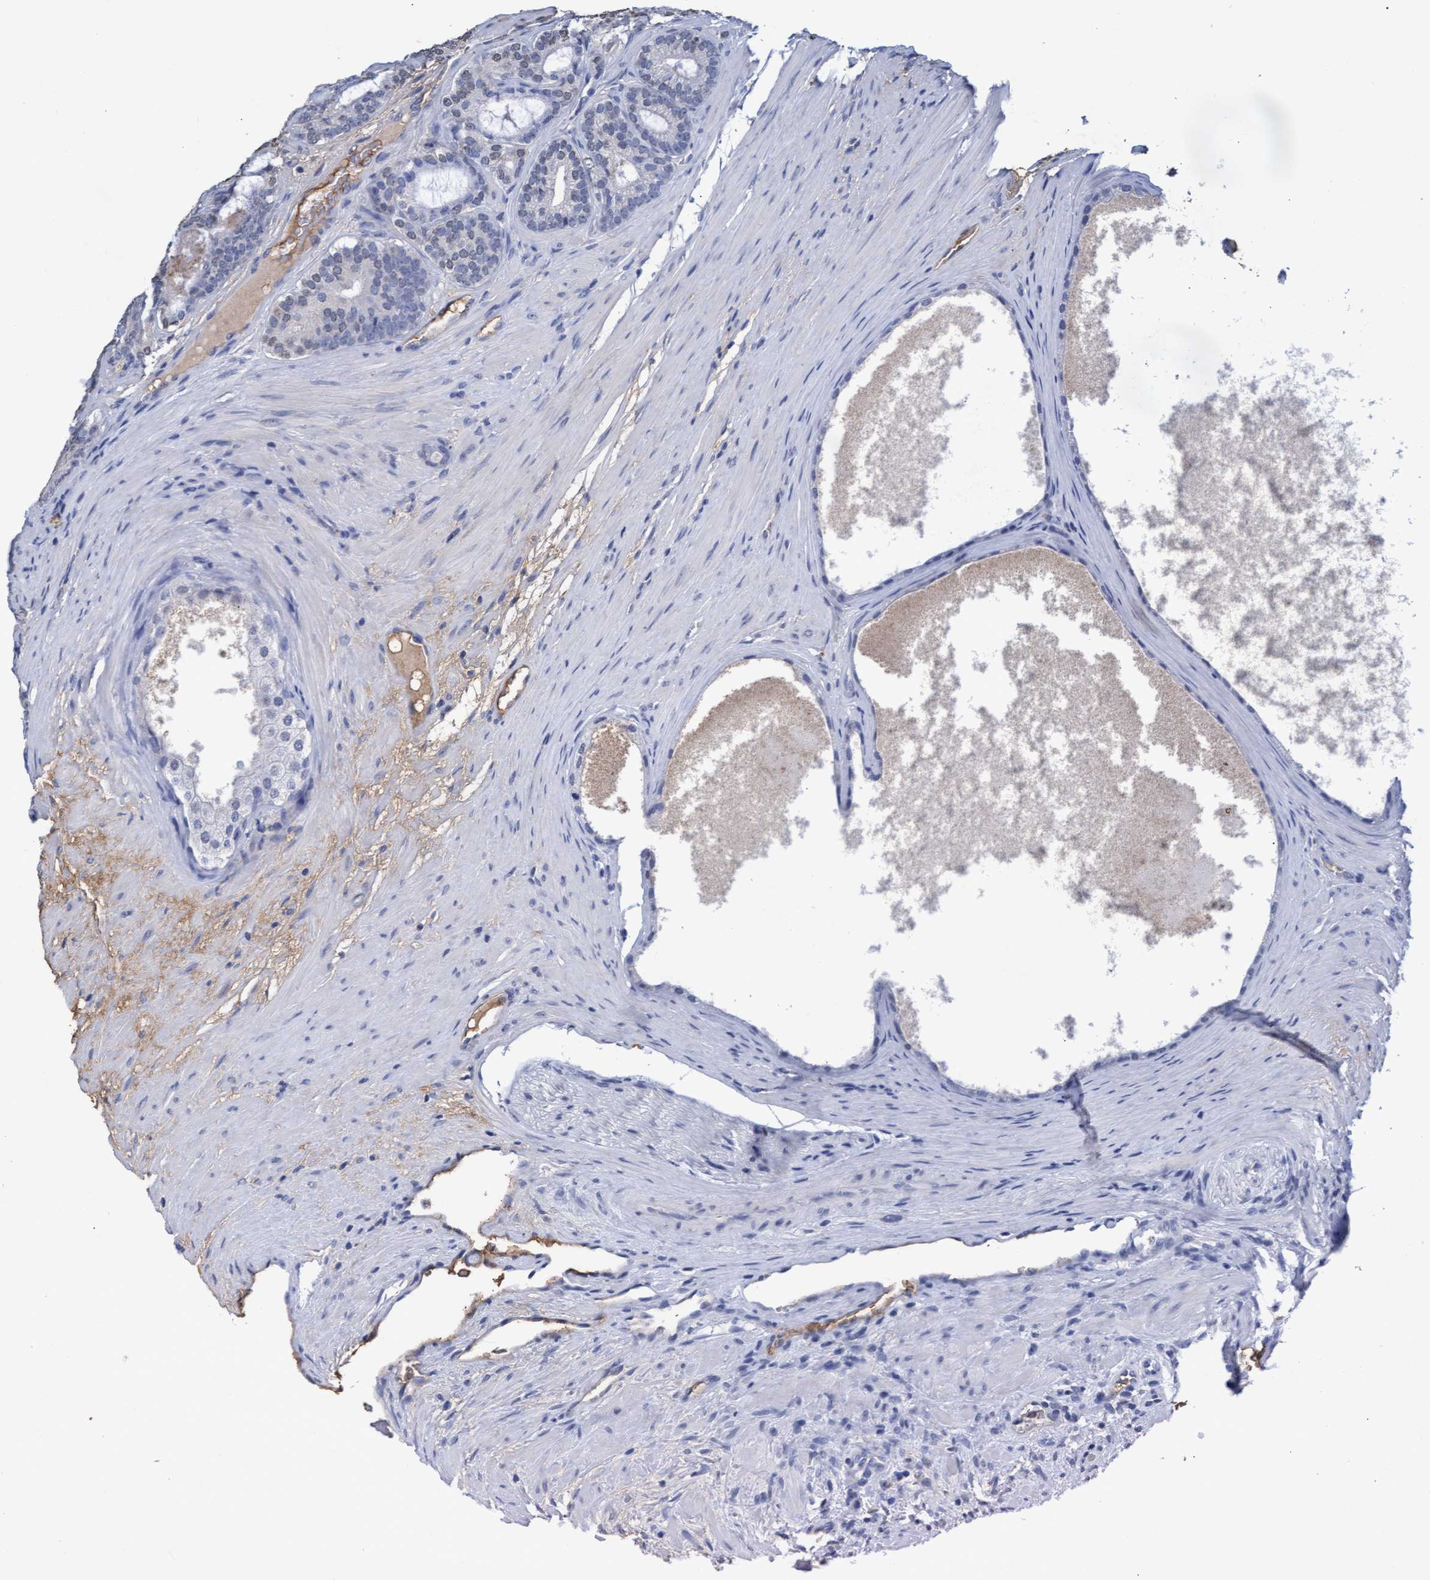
{"staining": {"intensity": "negative", "quantity": "none", "location": "none"}, "tissue": "prostate cancer", "cell_type": "Tumor cells", "image_type": "cancer", "snomed": [{"axis": "morphology", "description": "Adenocarcinoma, High grade"}, {"axis": "topography", "description": "Prostate"}], "caption": "This photomicrograph is of prostate high-grade adenocarcinoma stained with immunohistochemistry to label a protein in brown with the nuclei are counter-stained blue. There is no staining in tumor cells.", "gene": "GPR39", "patient": {"sex": "male", "age": 60}}